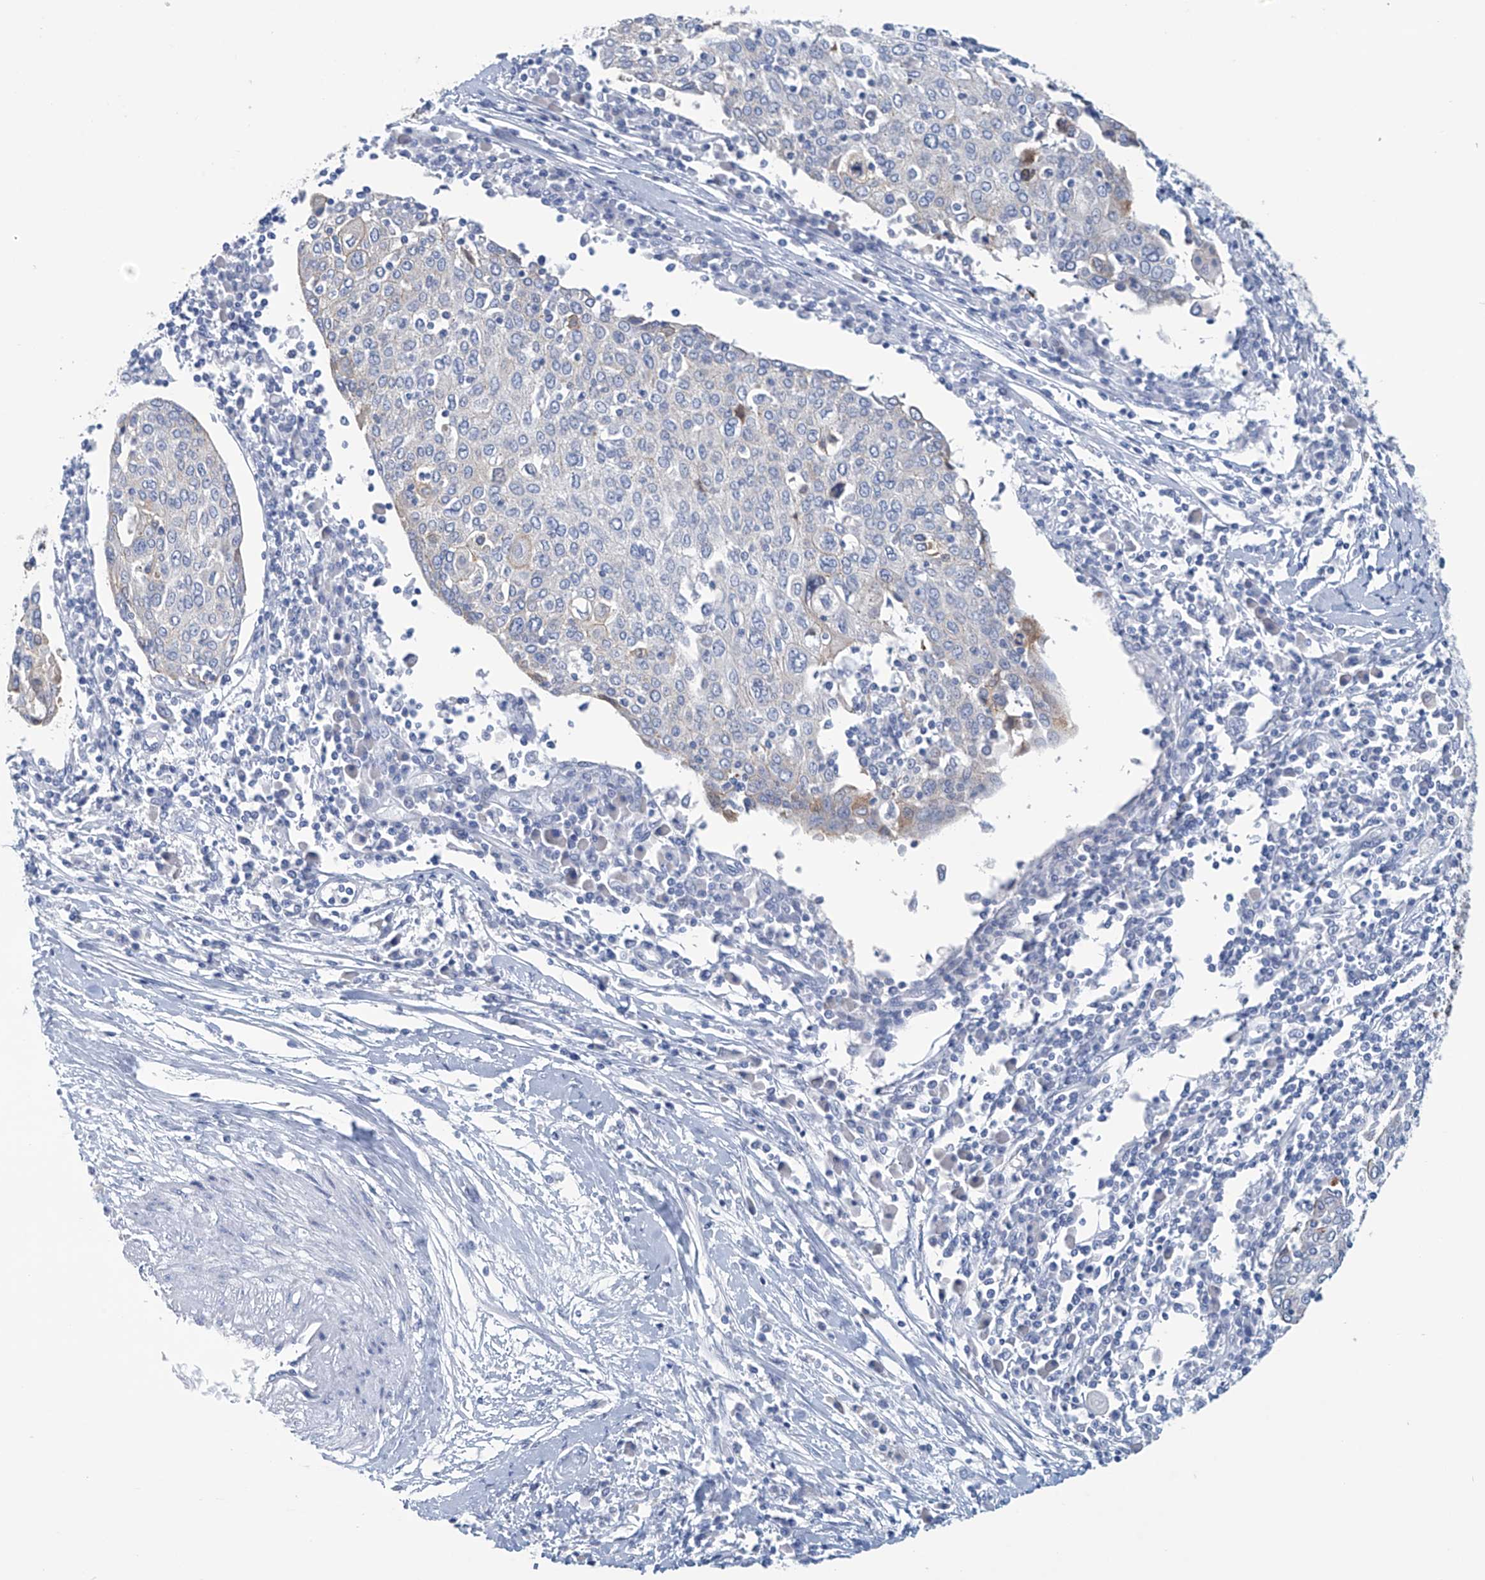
{"staining": {"intensity": "negative", "quantity": "none", "location": "none"}, "tissue": "cervical cancer", "cell_type": "Tumor cells", "image_type": "cancer", "snomed": [{"axis": "morphology", "description": "Squamous cell carcinoma, NOS"}, {"axis": "topography", "description": "Cervix"}], "caption": "There is no significant positivity in tumor cells of cervical cancer (squamous cell carcinoma).", "gene": "DSP", "patient": {"sex": "female", "age": 40}}